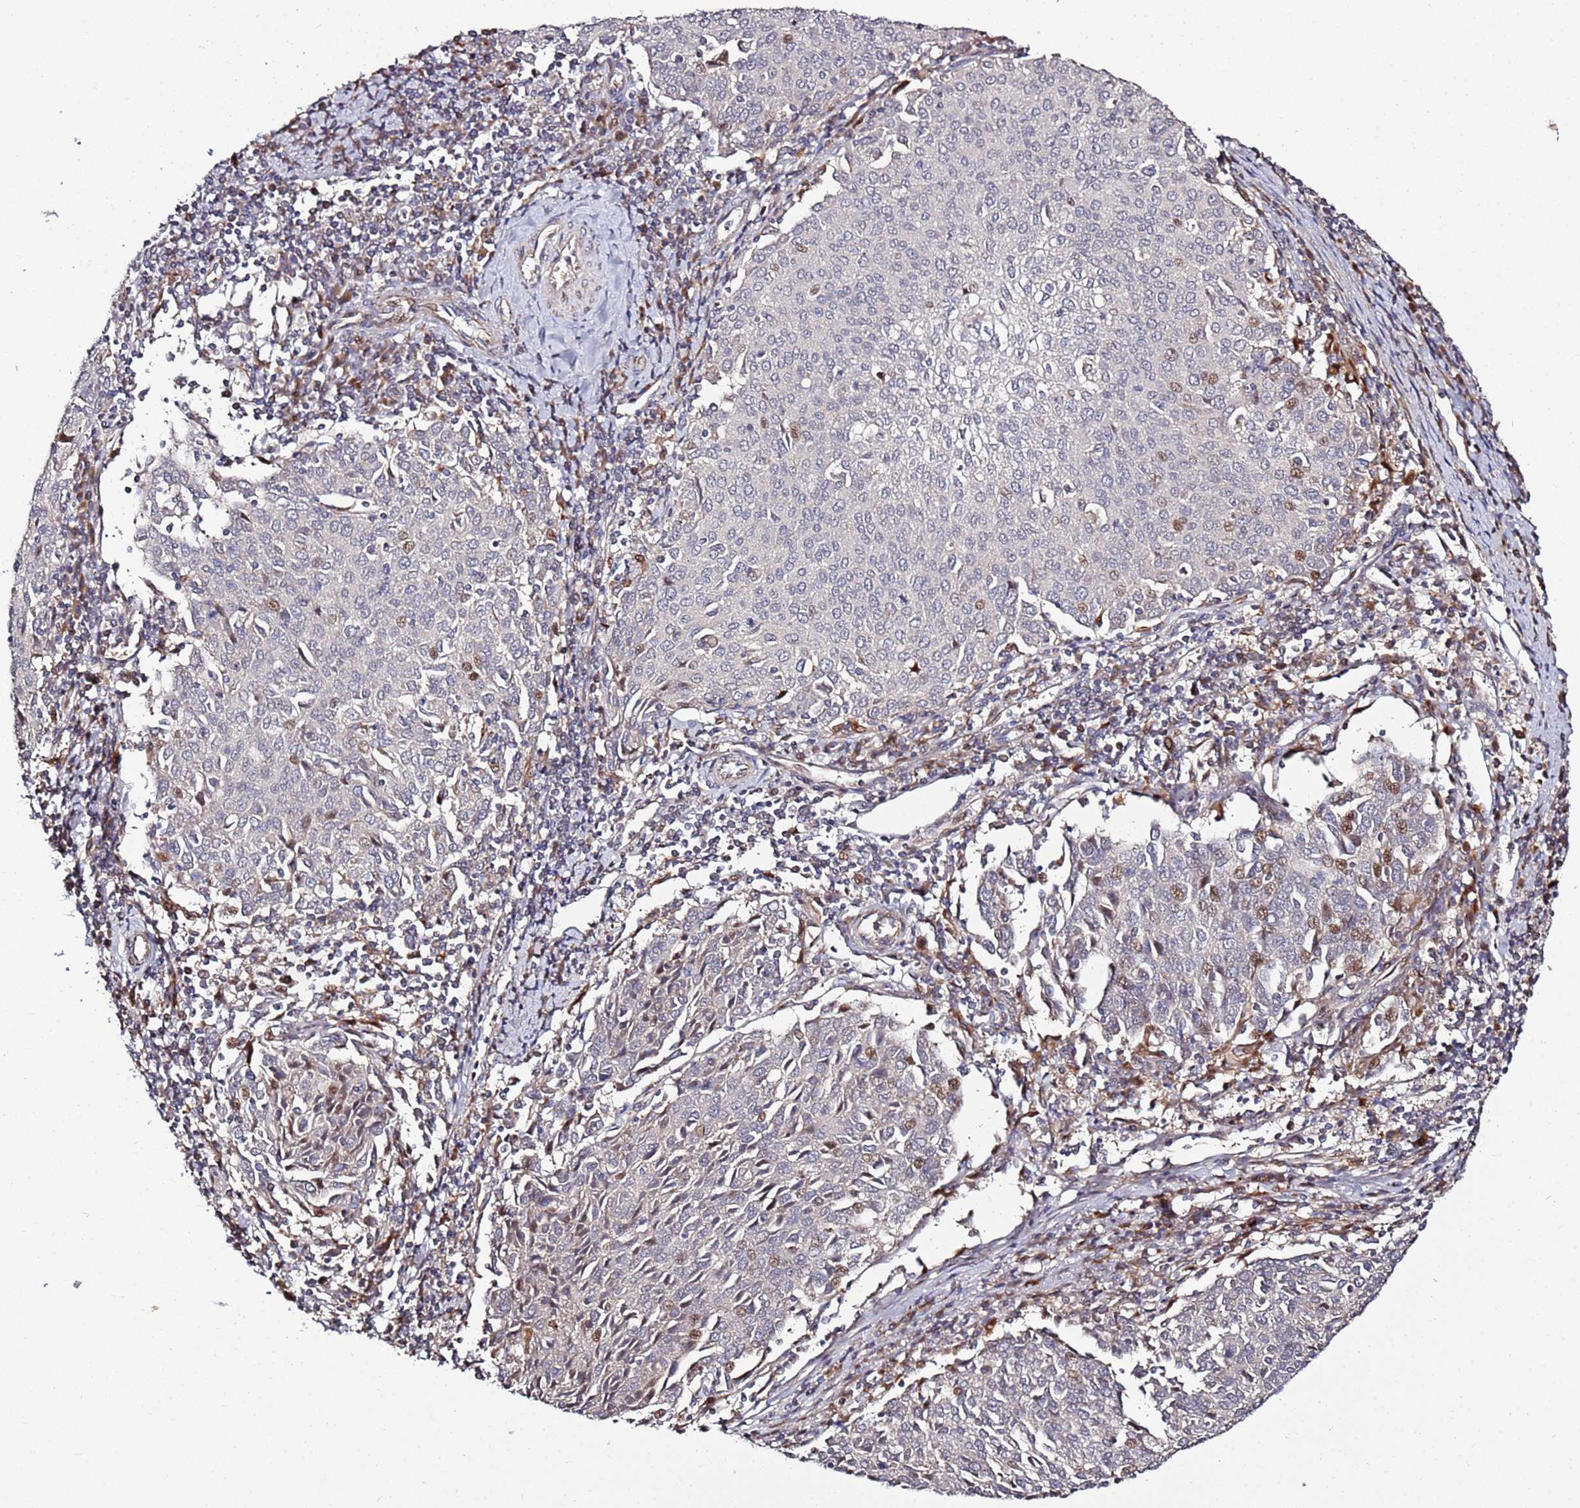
{"staining": {"intensity": "moderate", "quantity": "<25%", "location": "nuclear"}, "tissue": "cervical cancer", "cell_type": "Tumor cells", "image_type": "cancer", "snomed": [{"axis": "morphology", "description": "Squamous cell carcinoma, NOS"}, {"axis": "topography", "description": "Cervix"}], "caption": "Protein staining exhibits moderate nuclear positivity in about <25% of tumor cells in cervical cancer.", "gene": "RHBDL1", "patient": {"sex": "female", "age": 46}}